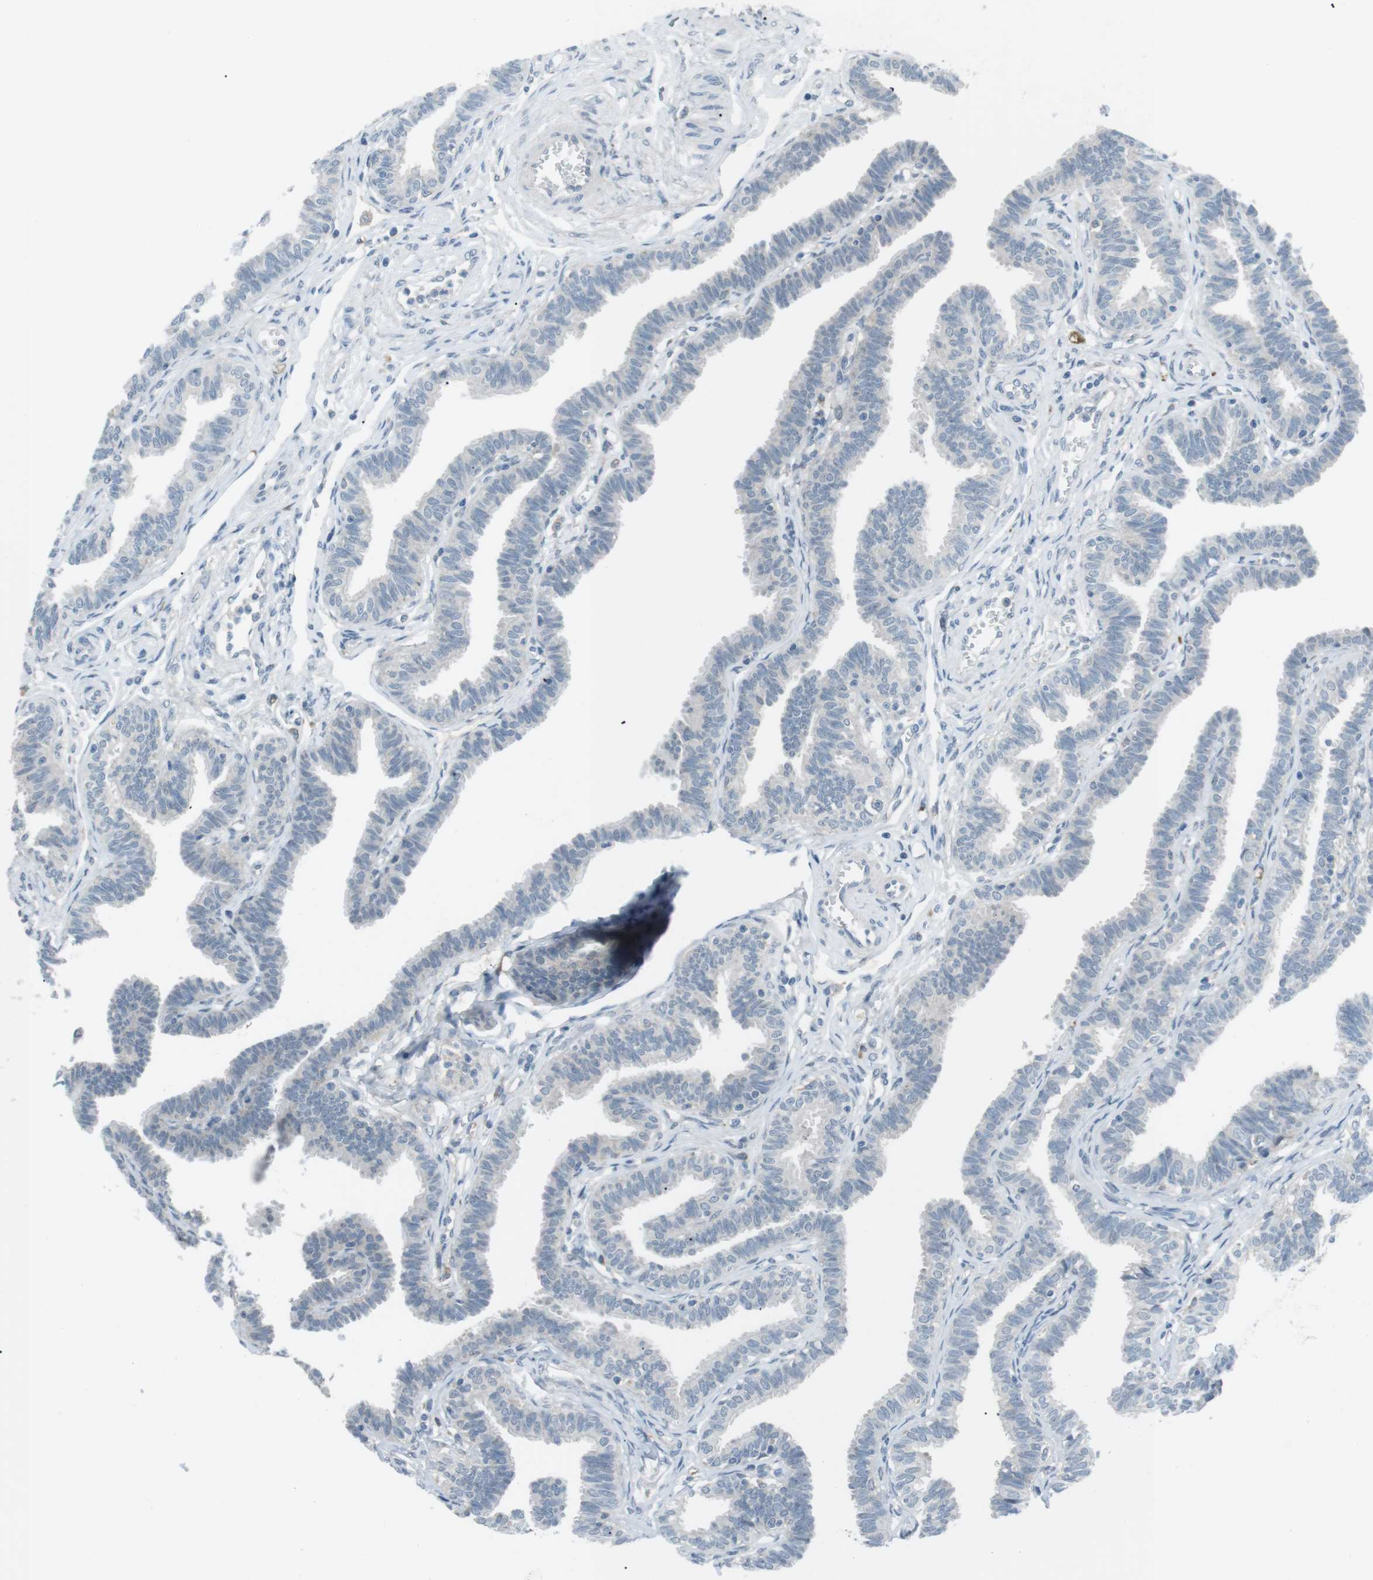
{"staining": {"intensity": "negative", "quantity": "none", "location": "none"}, "tissue": "fallopian tube", "cell_type": "Glandular cells", "image_type": "normal", "snomed": [{"axis": "morphology", "description": "Normal tissue, NOS"}, {"axis": "topography", "description": "Fallopian tube"}, {"axis": "topography", "description": "Ovary"}], "caption": "Immunohistochemistry image of normal fallopian tube stained for a protein (brown), which displays no expression in glandular cells.", "gene": "FCRLA", "patient": {"sex": "female", "age": 23}}